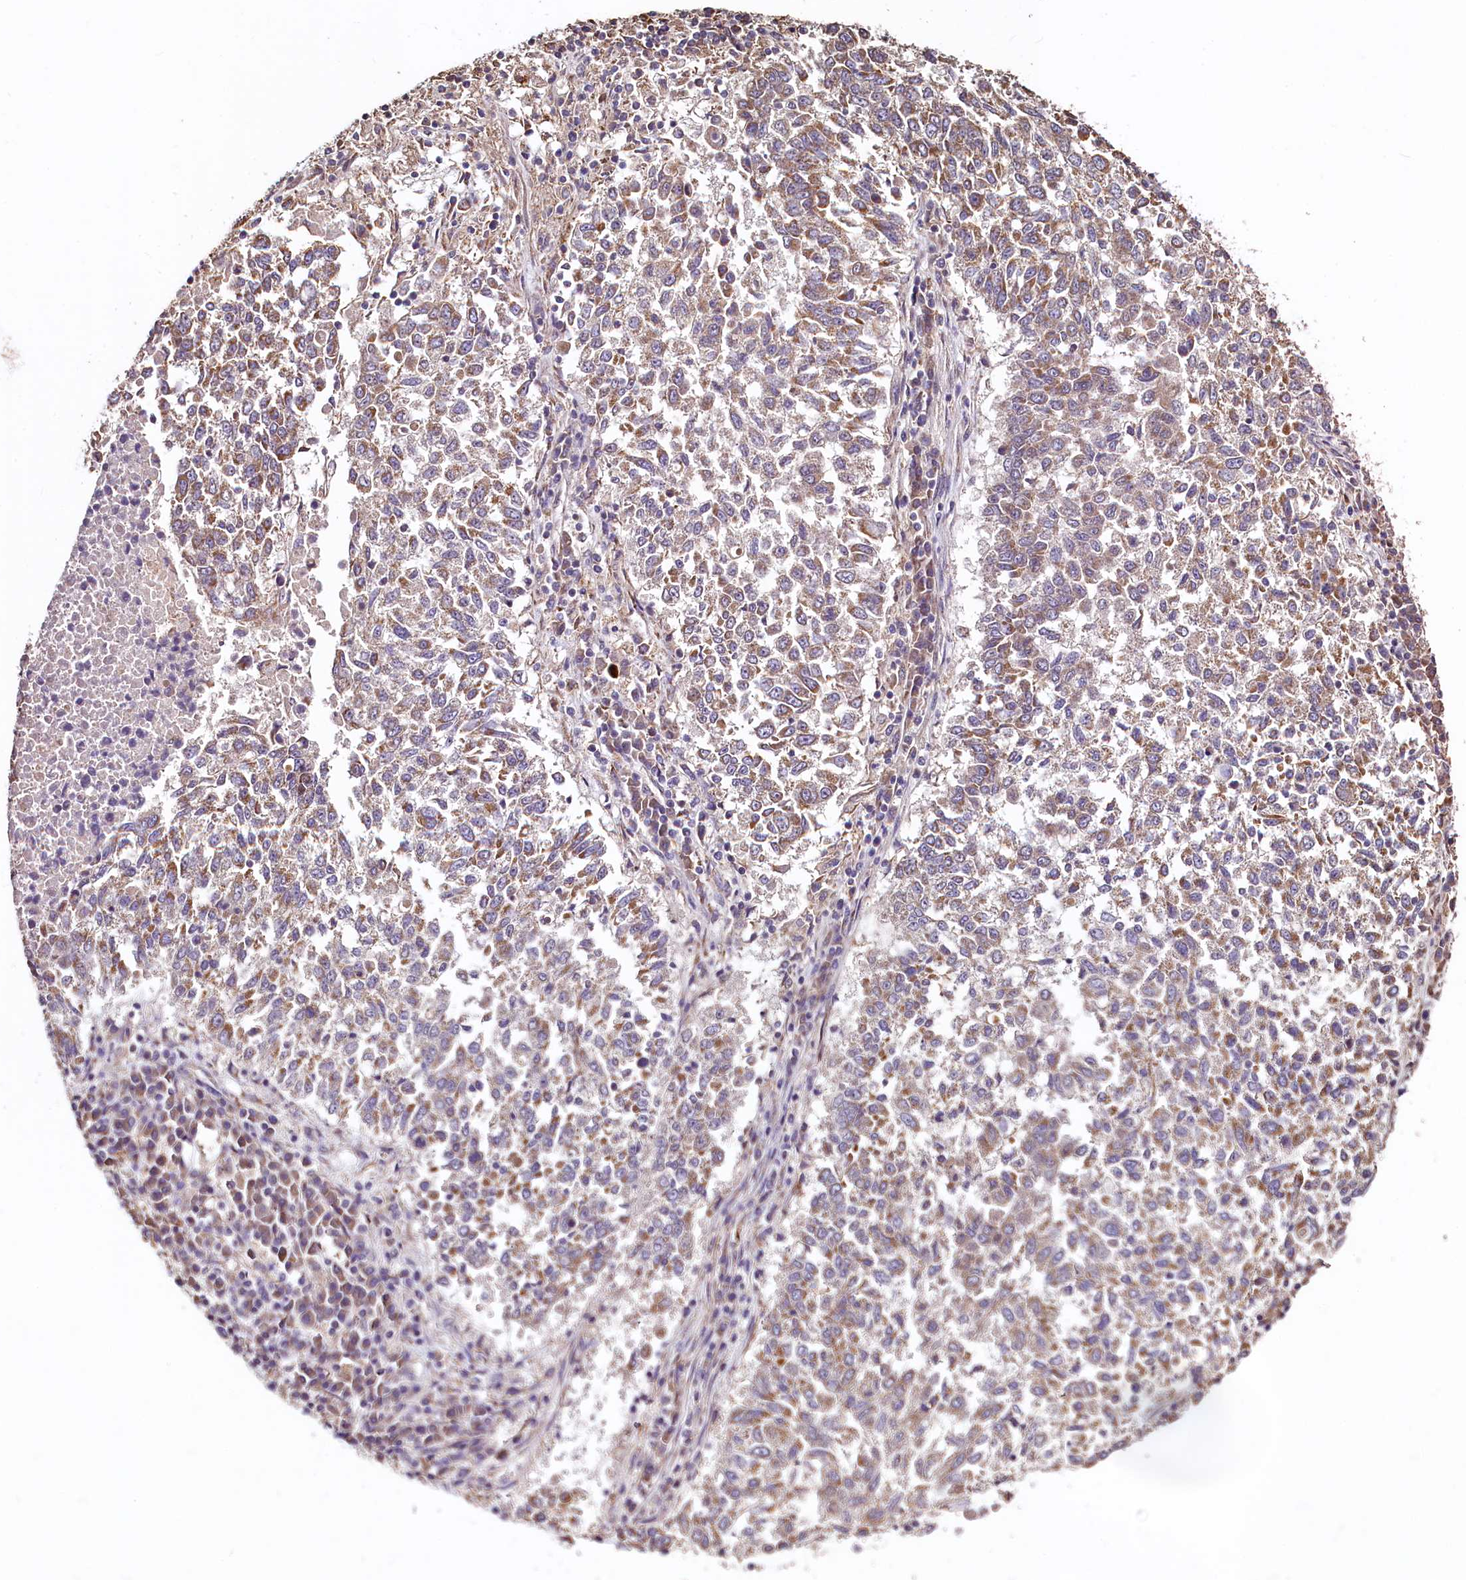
{"staining": {"intensity": "moderate", "quantity": ">75%", "location": "cytoplasmic/membranous"}, "tissue": "lung cancer", "cell_type": "Tumor cells", "image_type": "cancer", "snomed": [{"axis": "morphology", "description": "Squamous cell carcinoma, NOS"}, {"axis": "topography", "description": "Lung"}], "caption": "This micrograph exhibits immunohistochemistry staining of lung cancer, with medium moderate cytoplasmic/membranous staining in about >75% of tumor cells.", "gene": "RBFA", "patient": {"sex": "male", "age": 73}}